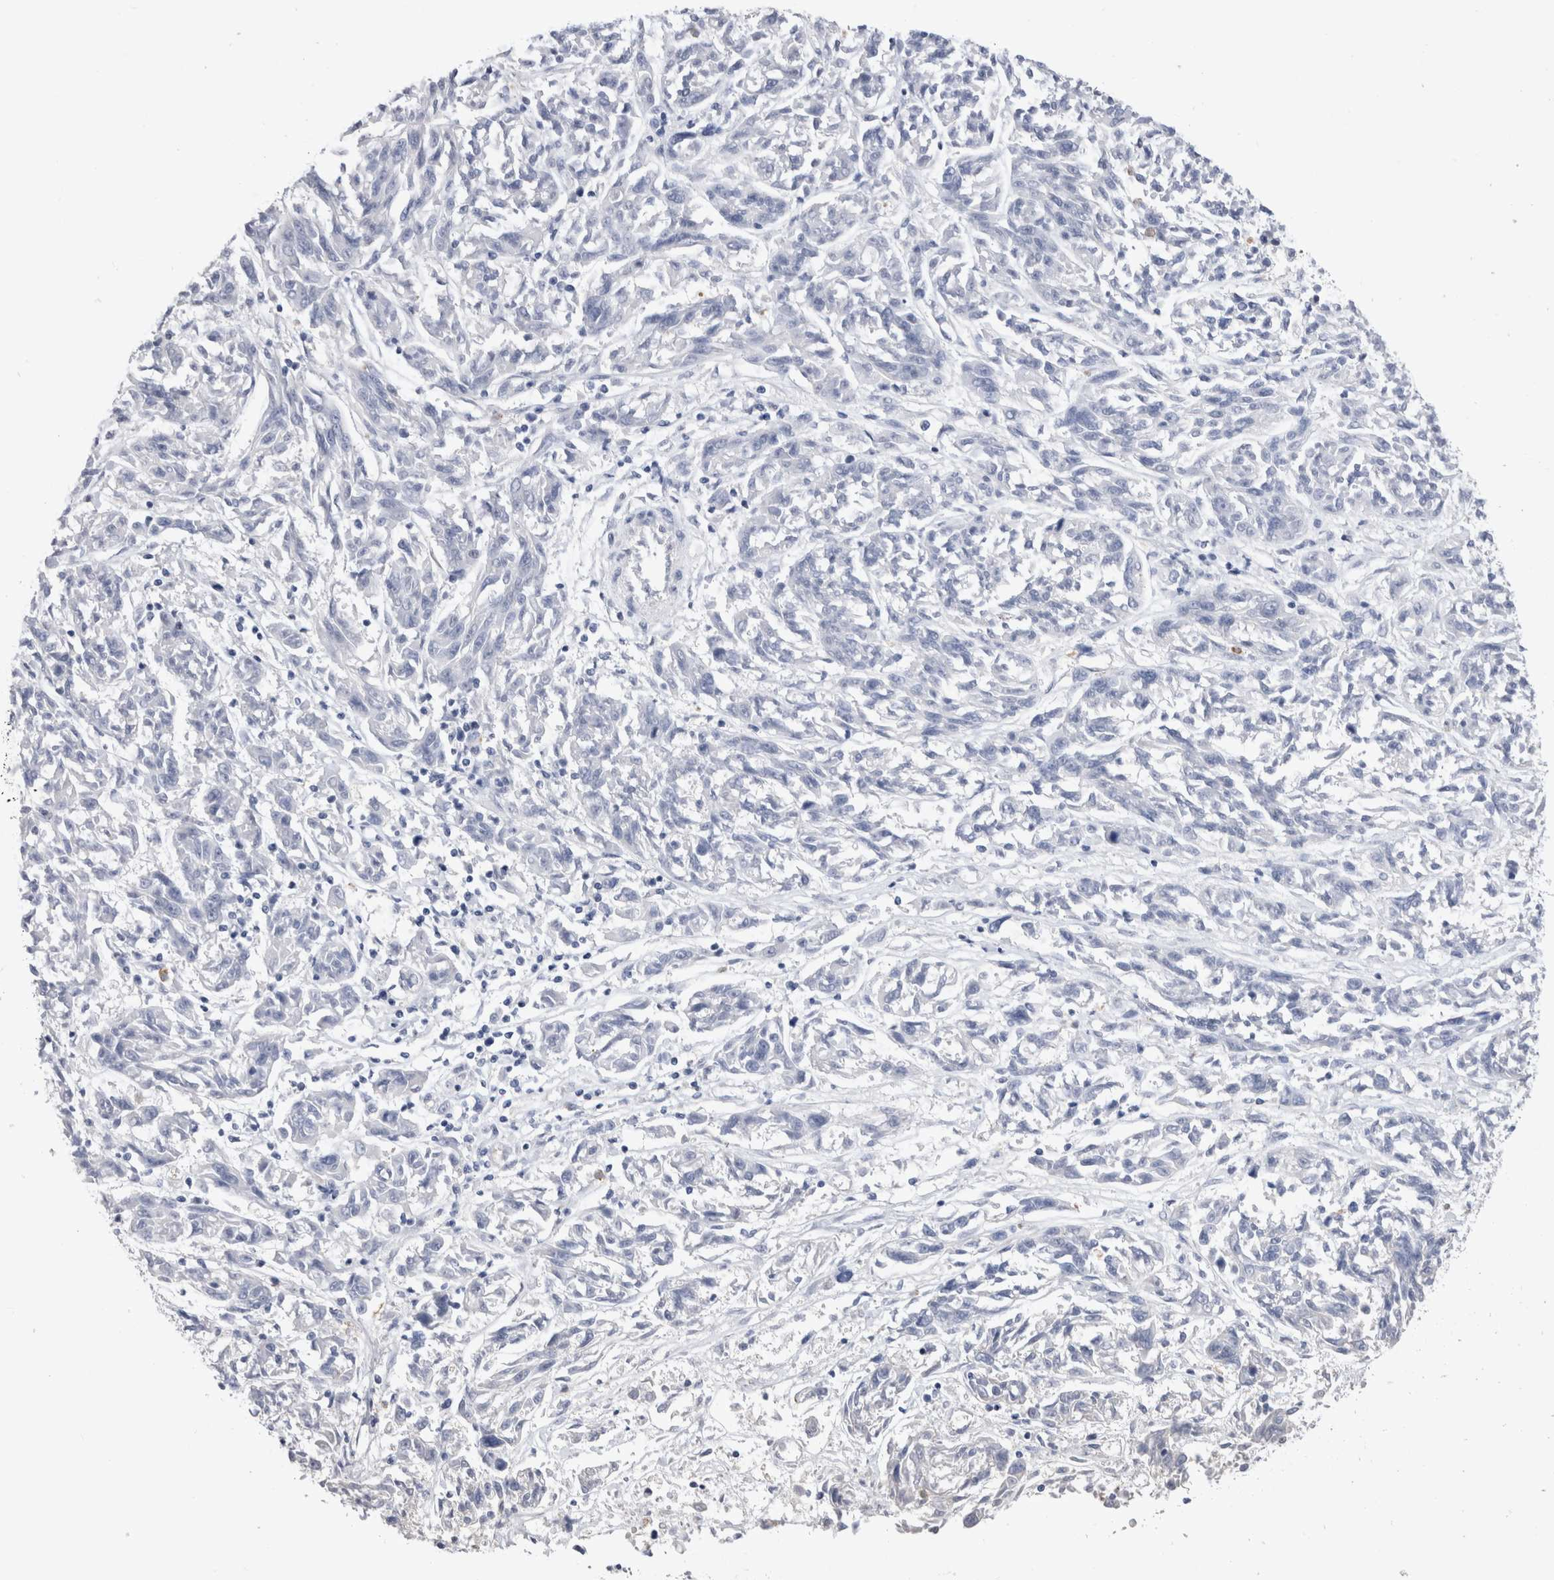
{"staining": {"intensity": "negative", "quantity": "none", "location": "none"}, "tissue": "melanoma", "cell_type": "Tumor cells", "image_type": "cancer", "snomed": [{"axis": "morphology", "description": "Malignant melanoma, NOS"}, {"axis": "topography", "description": "Skin"}], "caption": "Immunohistochemistry (IHC) photomicrograph of neoplastic tissue: human malignant melanoma stained with DAB (3,3'-diaminobenzidine) exhibits no significant protein staining in tumor cells. The staining was performed using DAB (3,3'-diaminobenzidine) to visualize the protein expression in brown, while the nuclei were stained in blue with hematoxylin (Magnification: 20x).", "gene": "RBM6", "patient": {"sex": "male", "age": 53}}